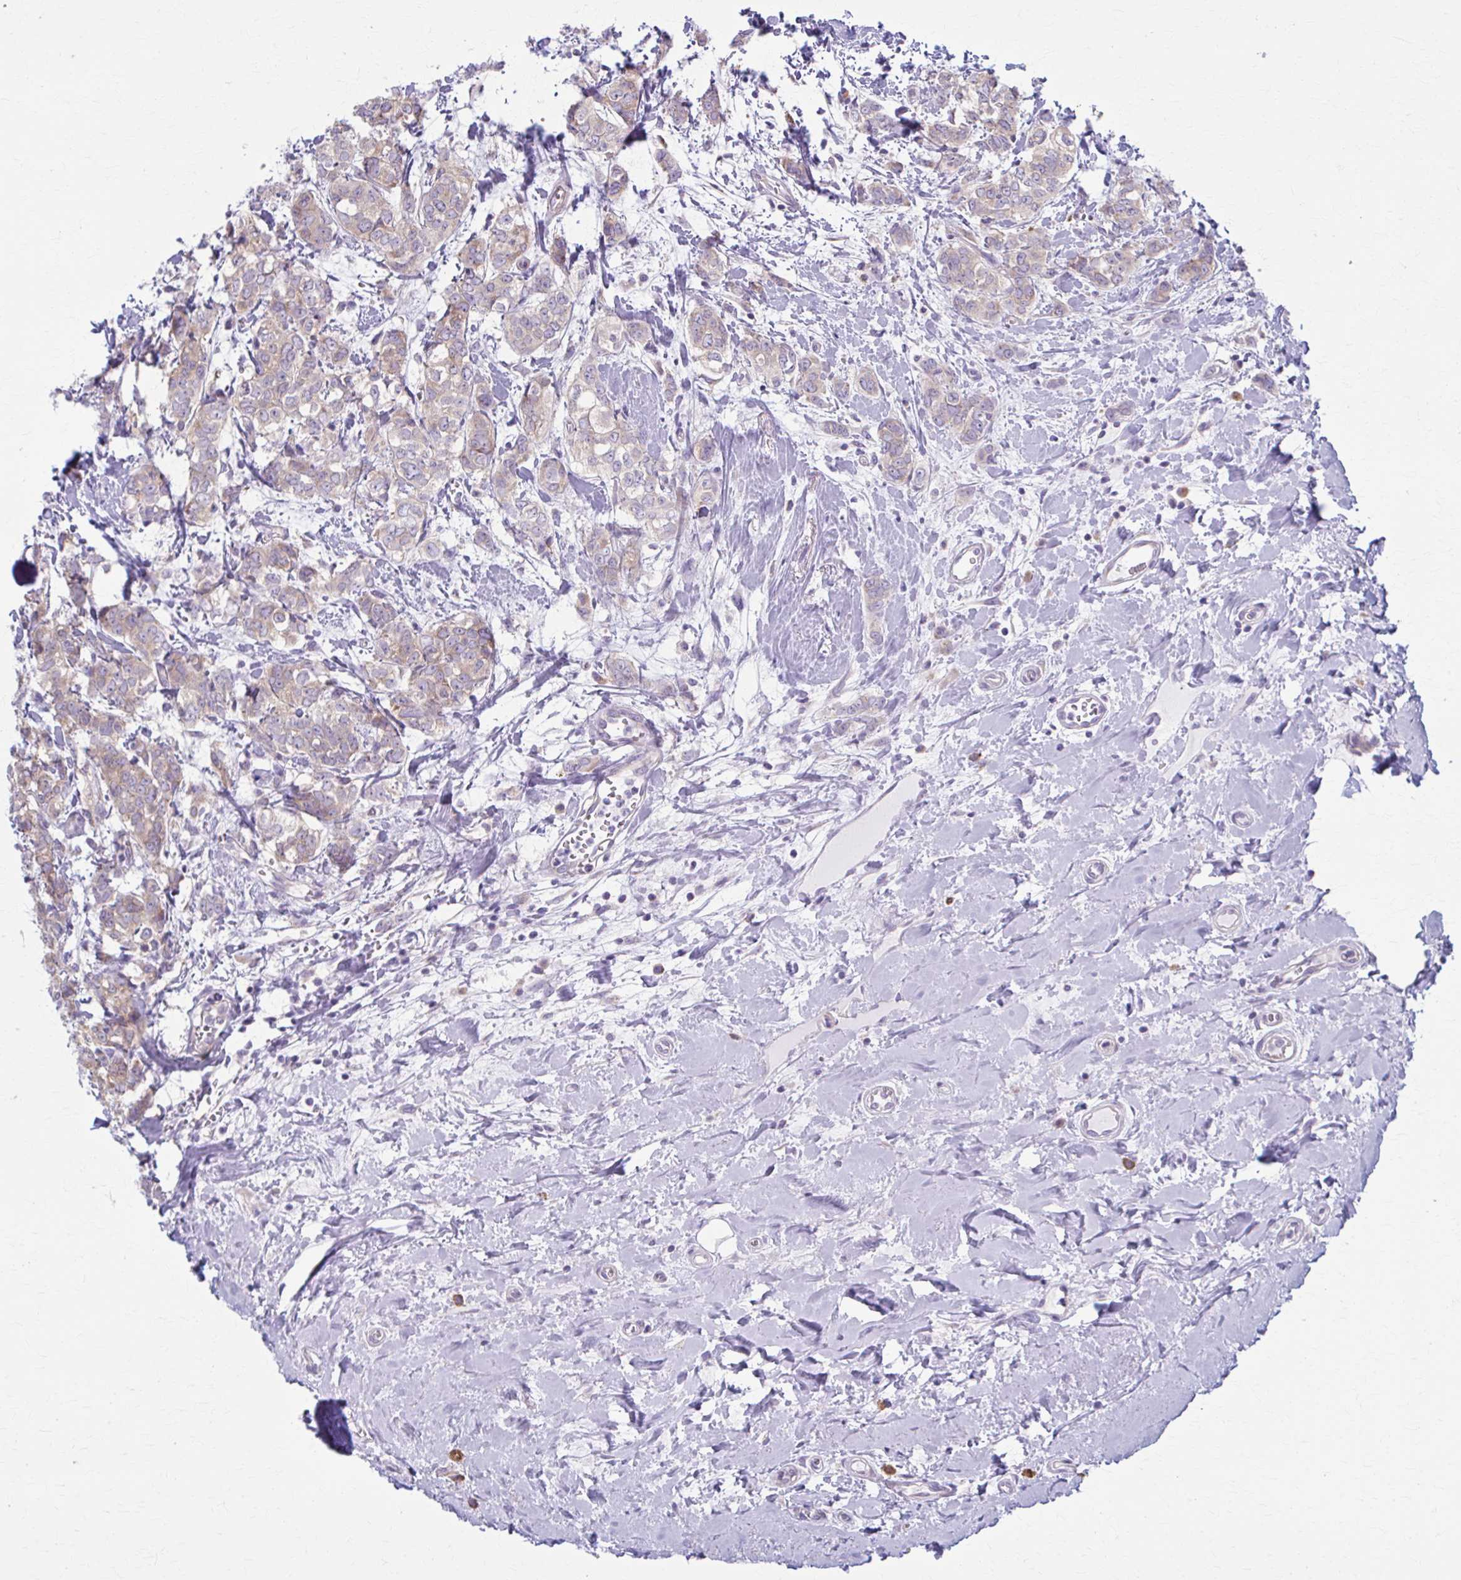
{"staining": {"intensity": "weak", "quantity": ">75%", "location": "cytoplasmic/membranous"}, "tissue": "breast cancer", "cell_type": "Tumor cells", "image_type": "cancer", "snomed": [{"axis": "morphology", "description": "Duct carcinoma"}, {"axis": "topography", "description": "Breast"}], "caption": "An image showing weak cytoplasmic/membranous staining in approximately >75% of tumor cells in breast invasive ductal carcinoma, as visualized by brown immunohistochemical staining.", "gene": "PRKRA", "patient": {"sex": "female", "age": 61}}